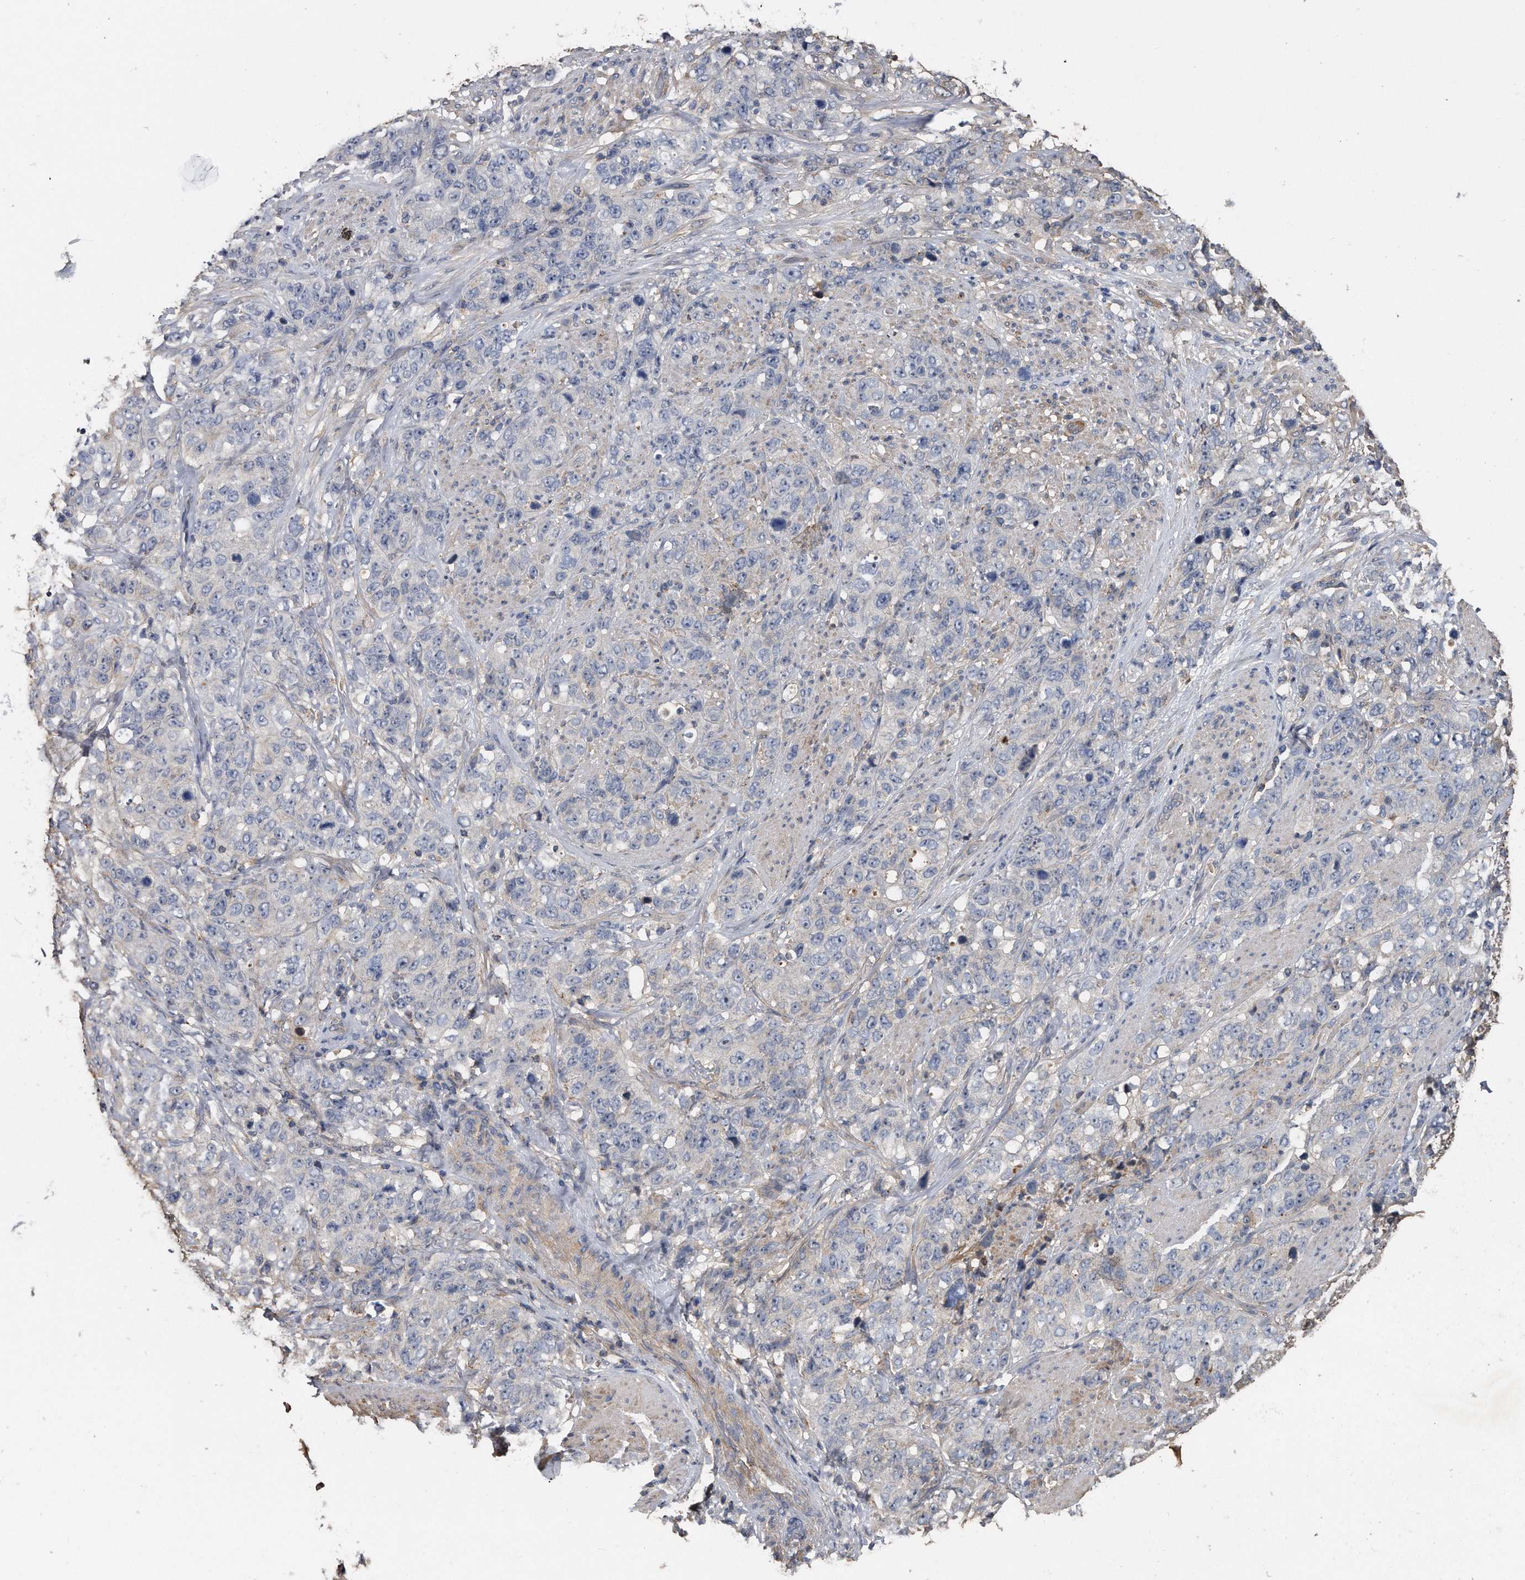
{"staining": {"intensity": "negative", "quantity": "none", "location": "none"}, "tissue": "stomach cancer", "cell_type": "Tumor cells", "image_type": "cancer", "snomed": [{"axis": "morphology", "description": "Adenocarcinoma, NOS"}, {"axis": "topography", "description": "Stomach"}], "caption": "The IHC micrograph has no significant positivity in tumor cells of stomach cancer tissue. (DAB immunohistochemistry (IHC) visualized using brightfield microscopy, high magnification).", "gene": "KCND3", "patient": {"sex": "male", "age": 48}}